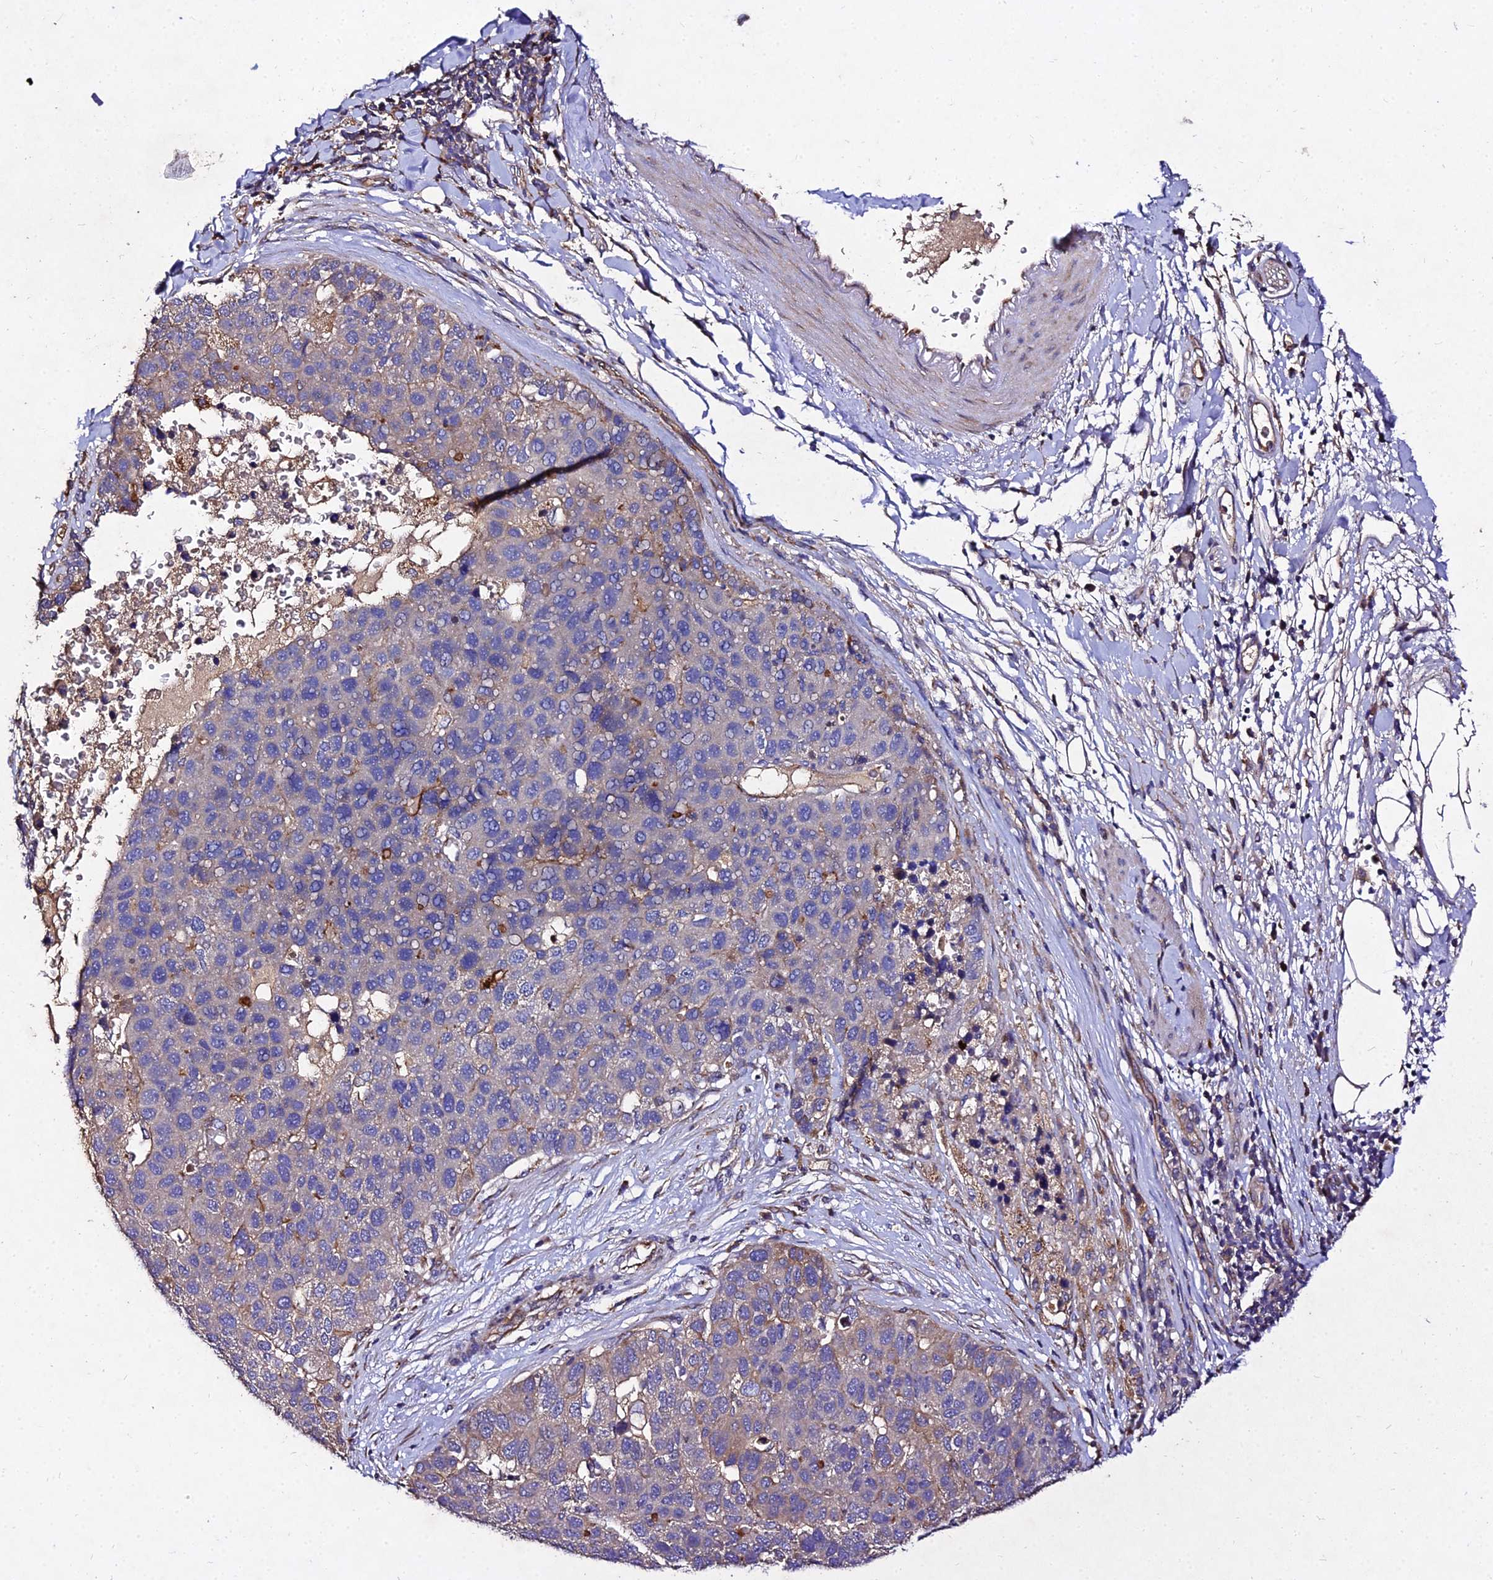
{"staining": {"intensity": "weak", "quantity": "<25%", "location": "cytoplasmic/membranous"}, "tissue": "pancreatic cancer", "cell_type": "Tumor cells", "image_type": "cancer", "snomed": [{"axis": "morphology", "description": "Adenocarcinoma, NOS"}, {"axis": "topography", "description": "Pancreas"}], "caption": "Immunohistochemistry (IHC) image of neoplastic tissue: pancreatic cancer (adenocarcinoma) stained with DAB exhibits no significant protein positivity in tumor cells.", "gene": "AP3M2", "patient": {"sex": "female", "age": 61}}